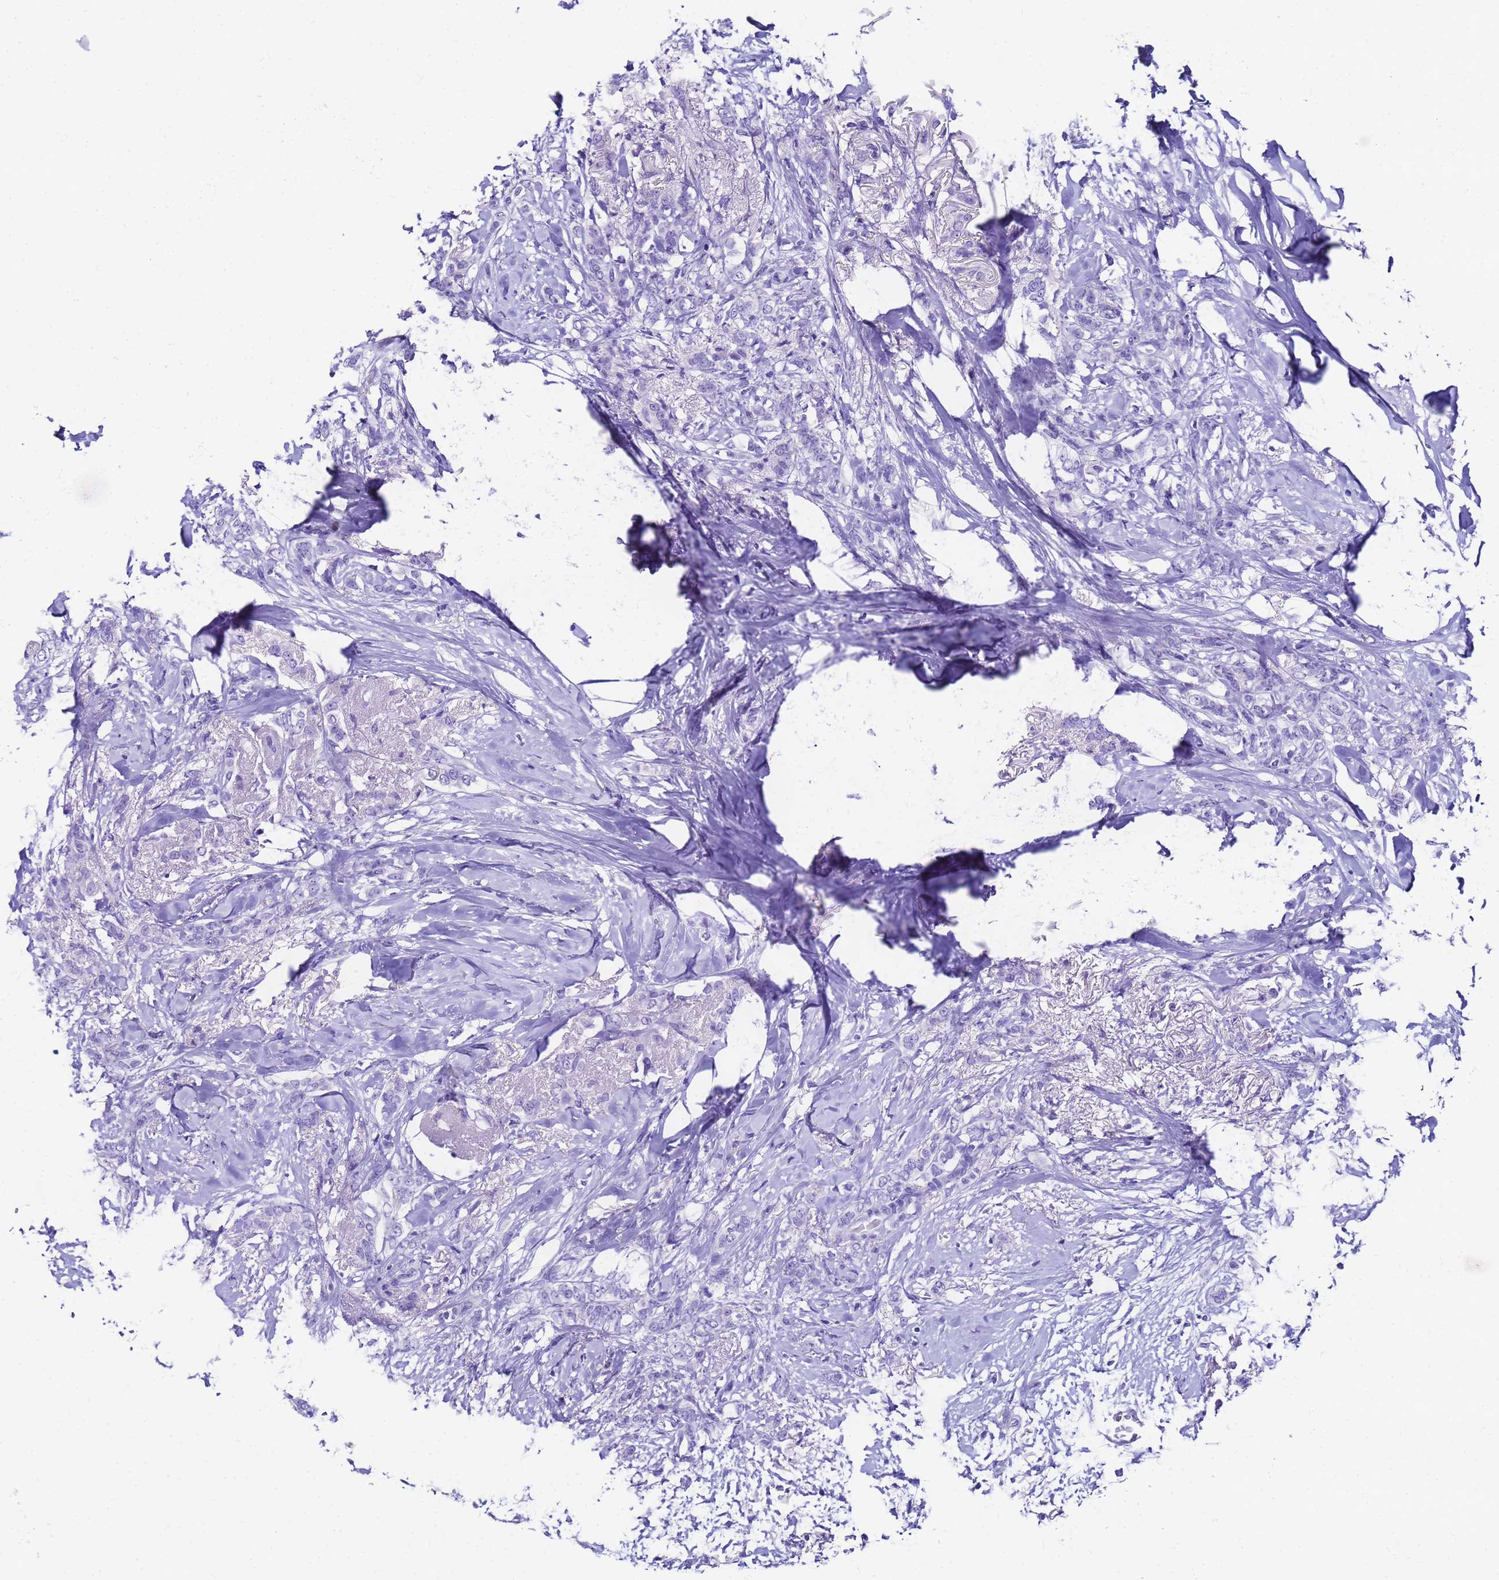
{"staining": {"intensity": "negative", "quantity": "none", "location": "none"}, "tissue": "breast cancer", "cell_type": "Tumor cells", "image_type": "cancer", "snomed": [{"axis": "morphology", "description": "Duct carcinoma"}, {"axis": "topography", "description": "Breast"}], "caption": "Protein analysis of breast cancer (invasive ductal carcinoma) displays no significant positivity in tumor cells.", "gene": "UGT2B10", "patient": {"sex": "female", "age": 72}}